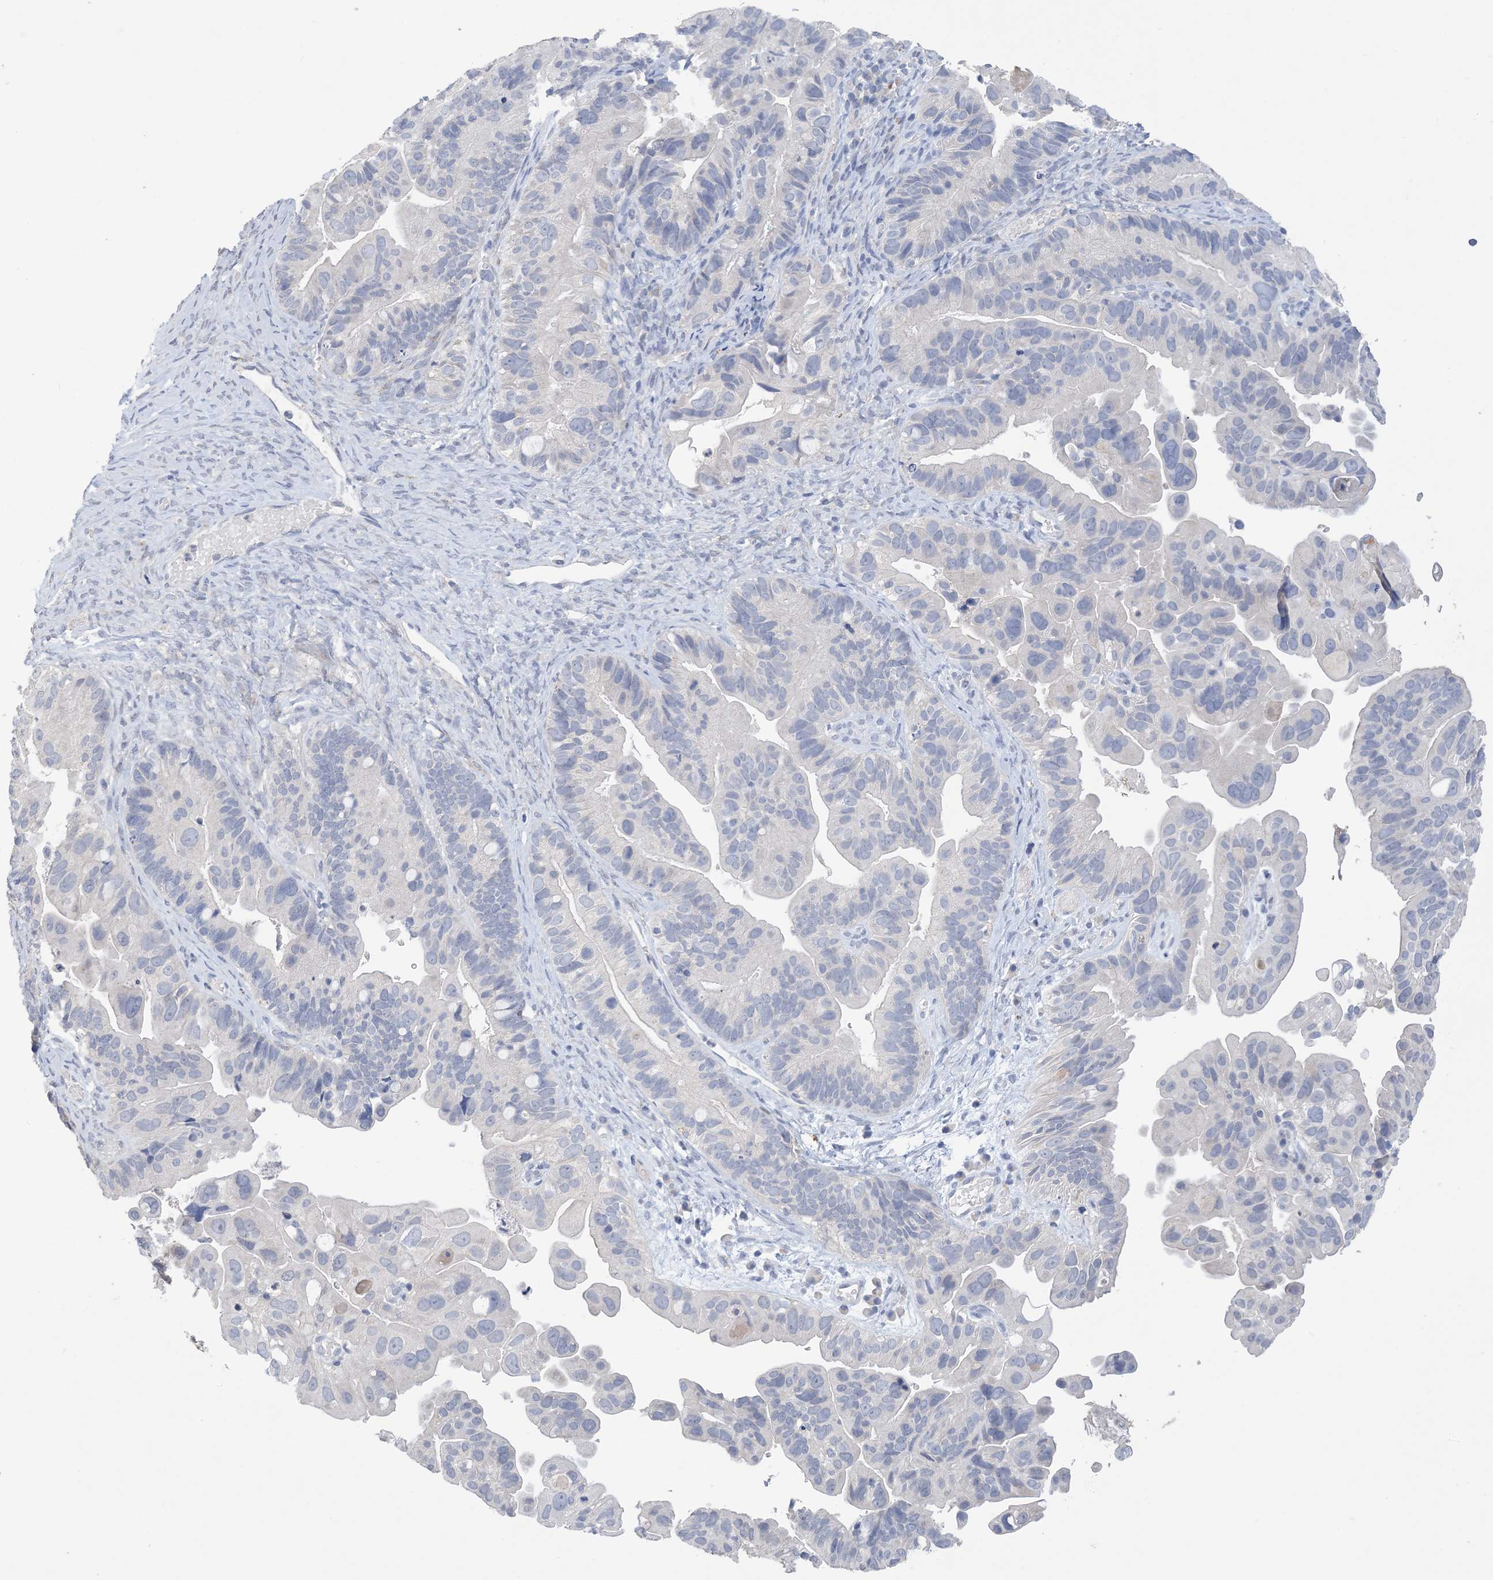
{"staining": {"intensity": "negative", "quantity": "none", "location": "none"}, "tissue": "ovarian cancer", "cell_type": "Tumor cells", "image_type": "cancer", "snomed": [{"axis": "morphology", "description": "Cystadenocarcinoma, serous, NOS"}, {"axis": "topography", "description": "Ovary"}], "caption": "IHC of ovarian serous cystadenocarcinoma demonstrates no expression in tumor cells. (DAB immunohistochemistry, high magnification).", "gene": "DSC3", "patient": {"sex": "female", "age": 56}}